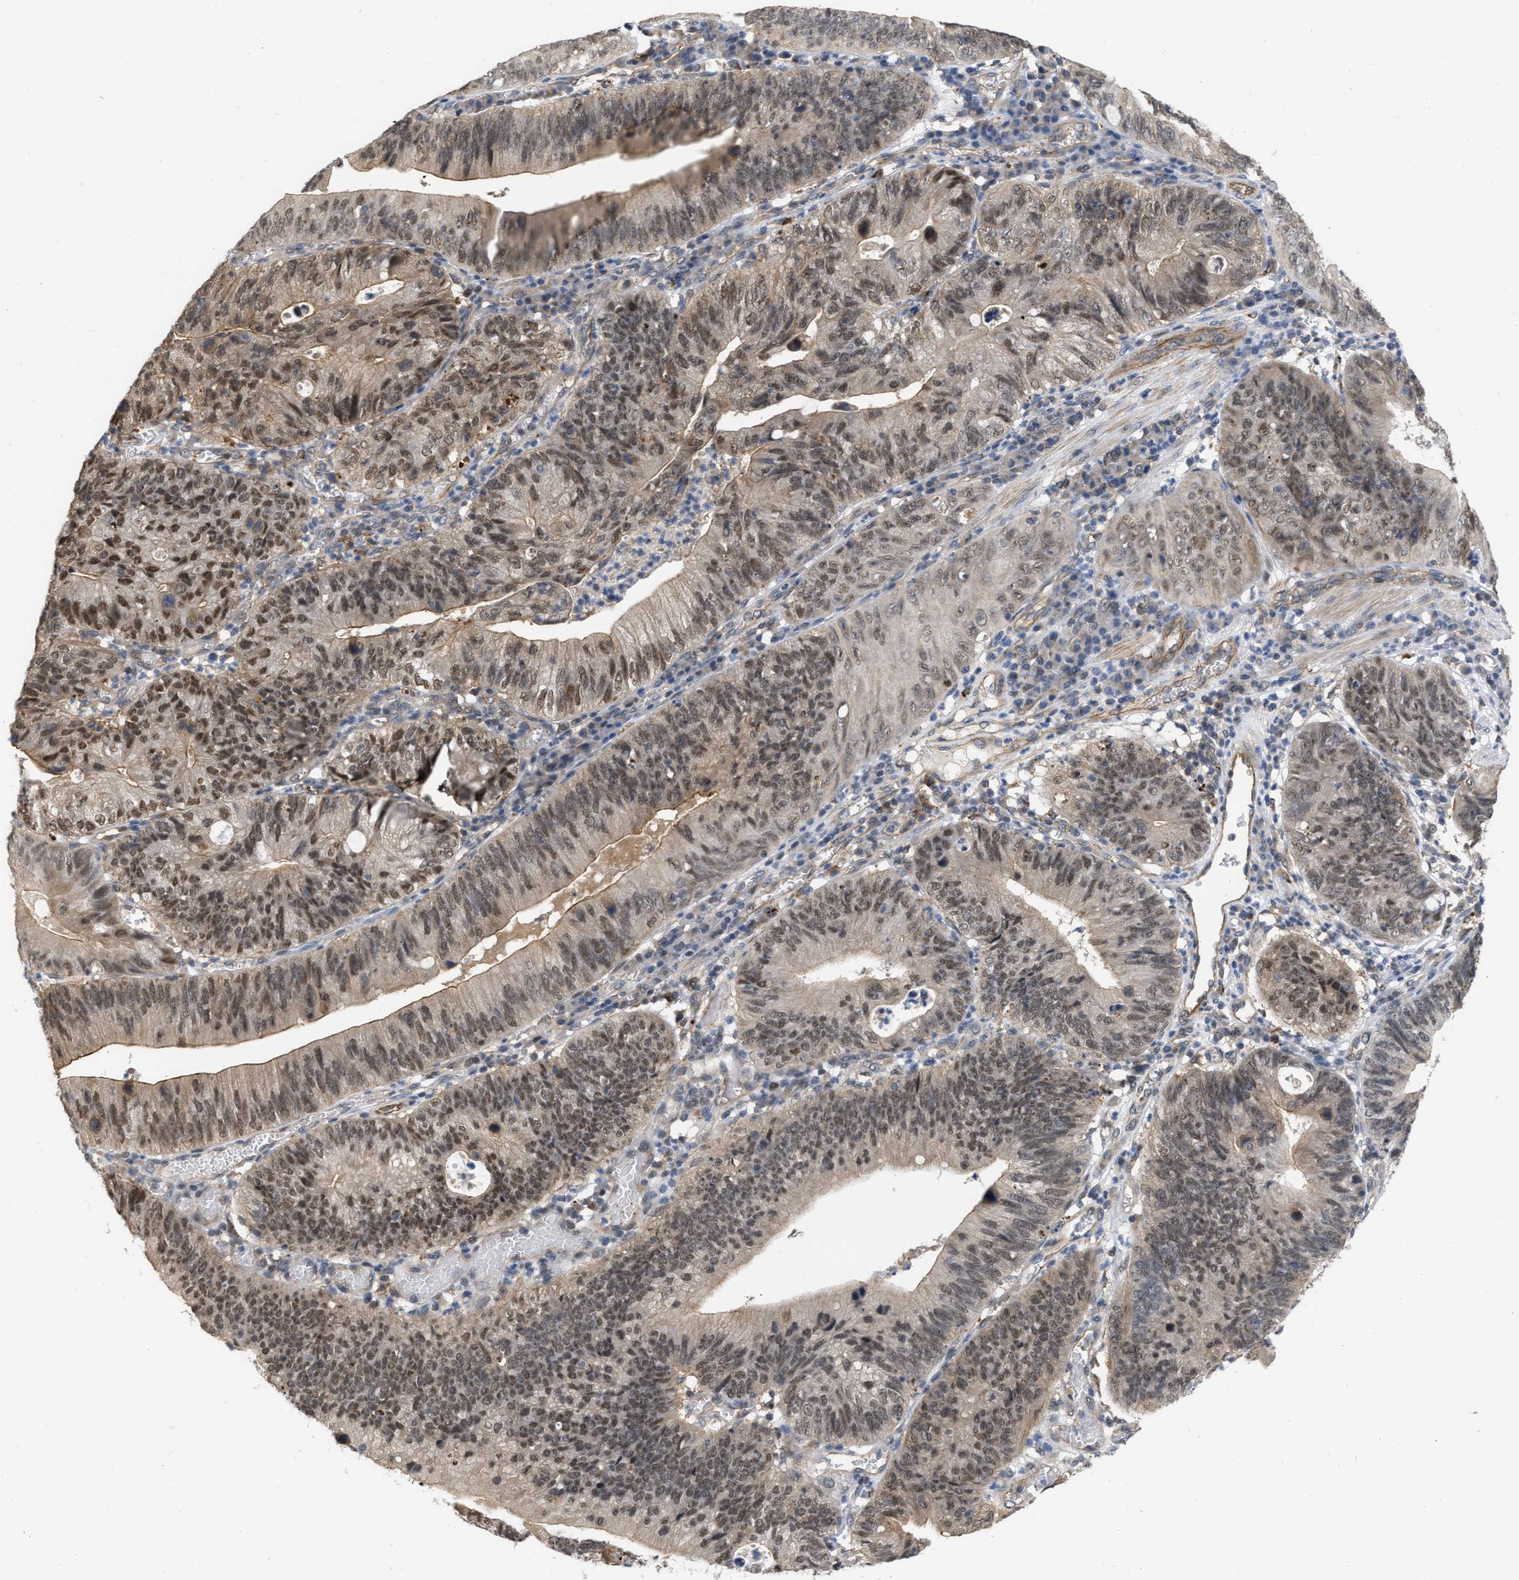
{"staining": {"intensity": "weak", "quantity": ">75%", "location": "cytoplasmic/membranous,nuclear"}, "tissue": "stomach cancer", "cell_type": "Tumor cells", "image_type": "cancer", "snomed": [{"axis": "morphology", "description": "Adenocarcinoma, NOS"}, {"axis": "topography", "description": "Stomach"}], "caption": "A brown stain labels weak cytoplasmic/membranous and nuclear positivity of a protein in stomach cancer (adenocarcinoma) tumor cells. The protein is stained brown, and the nuclei are stained in blue (DAB IHC with brightfield microscopy, high magnification).", "gene": "NAPEPLD", "patient": {"sex": "male", "age": 59}}